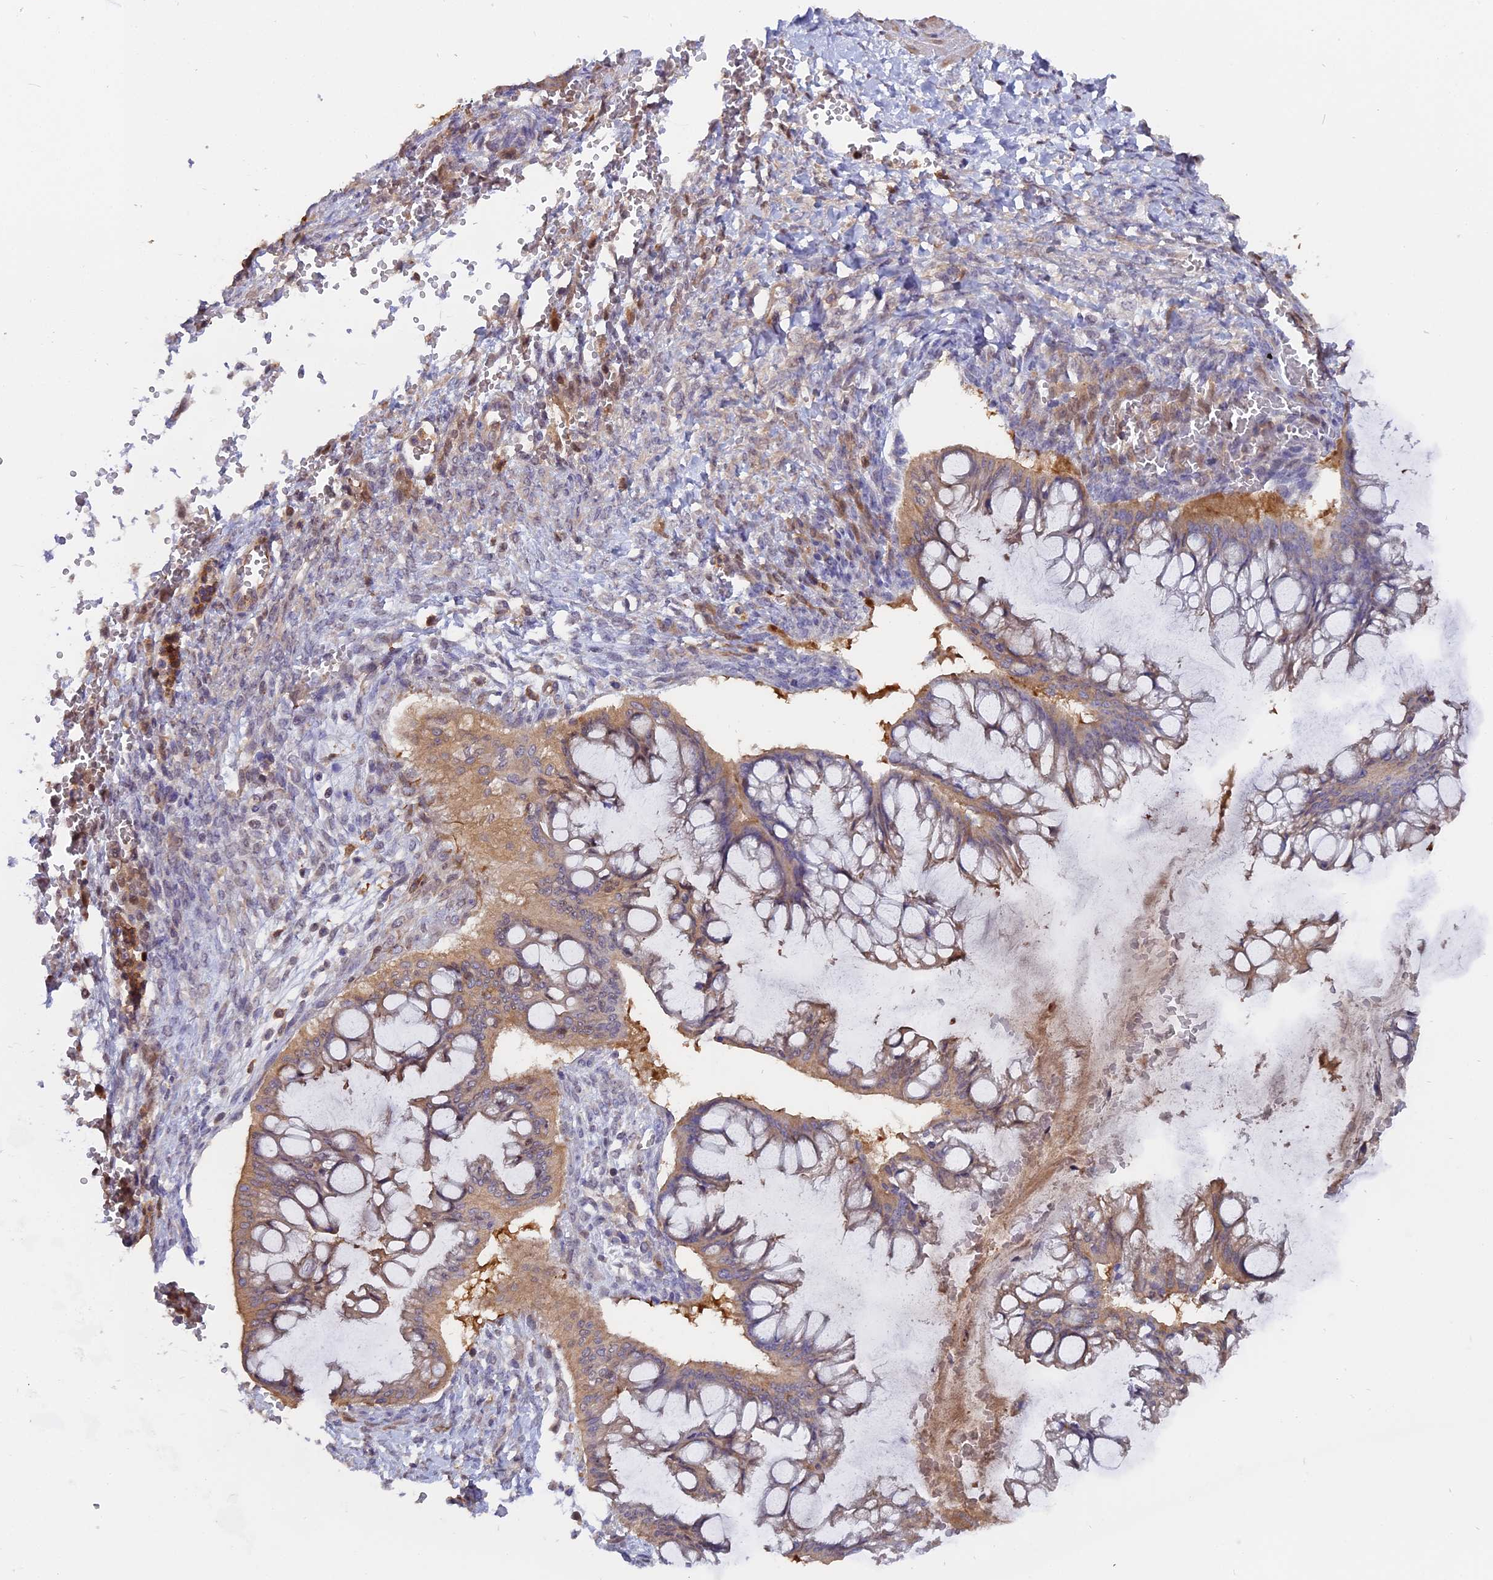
{"staining": {"intensity": "moderate", "quantity": ">75%", "location": "cytoplasmic/membranous"}, "tissue": "ovarian cancer", "cell_type": "Tumor cells", "image_type": "cancer", "snomed": [{"axis": "morphology", "description": "Cystadenocarcinoma, mucinous, NOS"}, {"axis": "topography", "description": "Ovary"}], "caption": "A high-resolution micrograph shows IHC staining of ovarian cancer (mucinous cystadenocarcinoma), which reveals moderate cytoplasmic/membranous staining in about >75% of tumor cells. (IHC, brightfield microscopy, high magnification).", "gene": "FAM118B", "patient": {"sex": "female", "age": 73}}